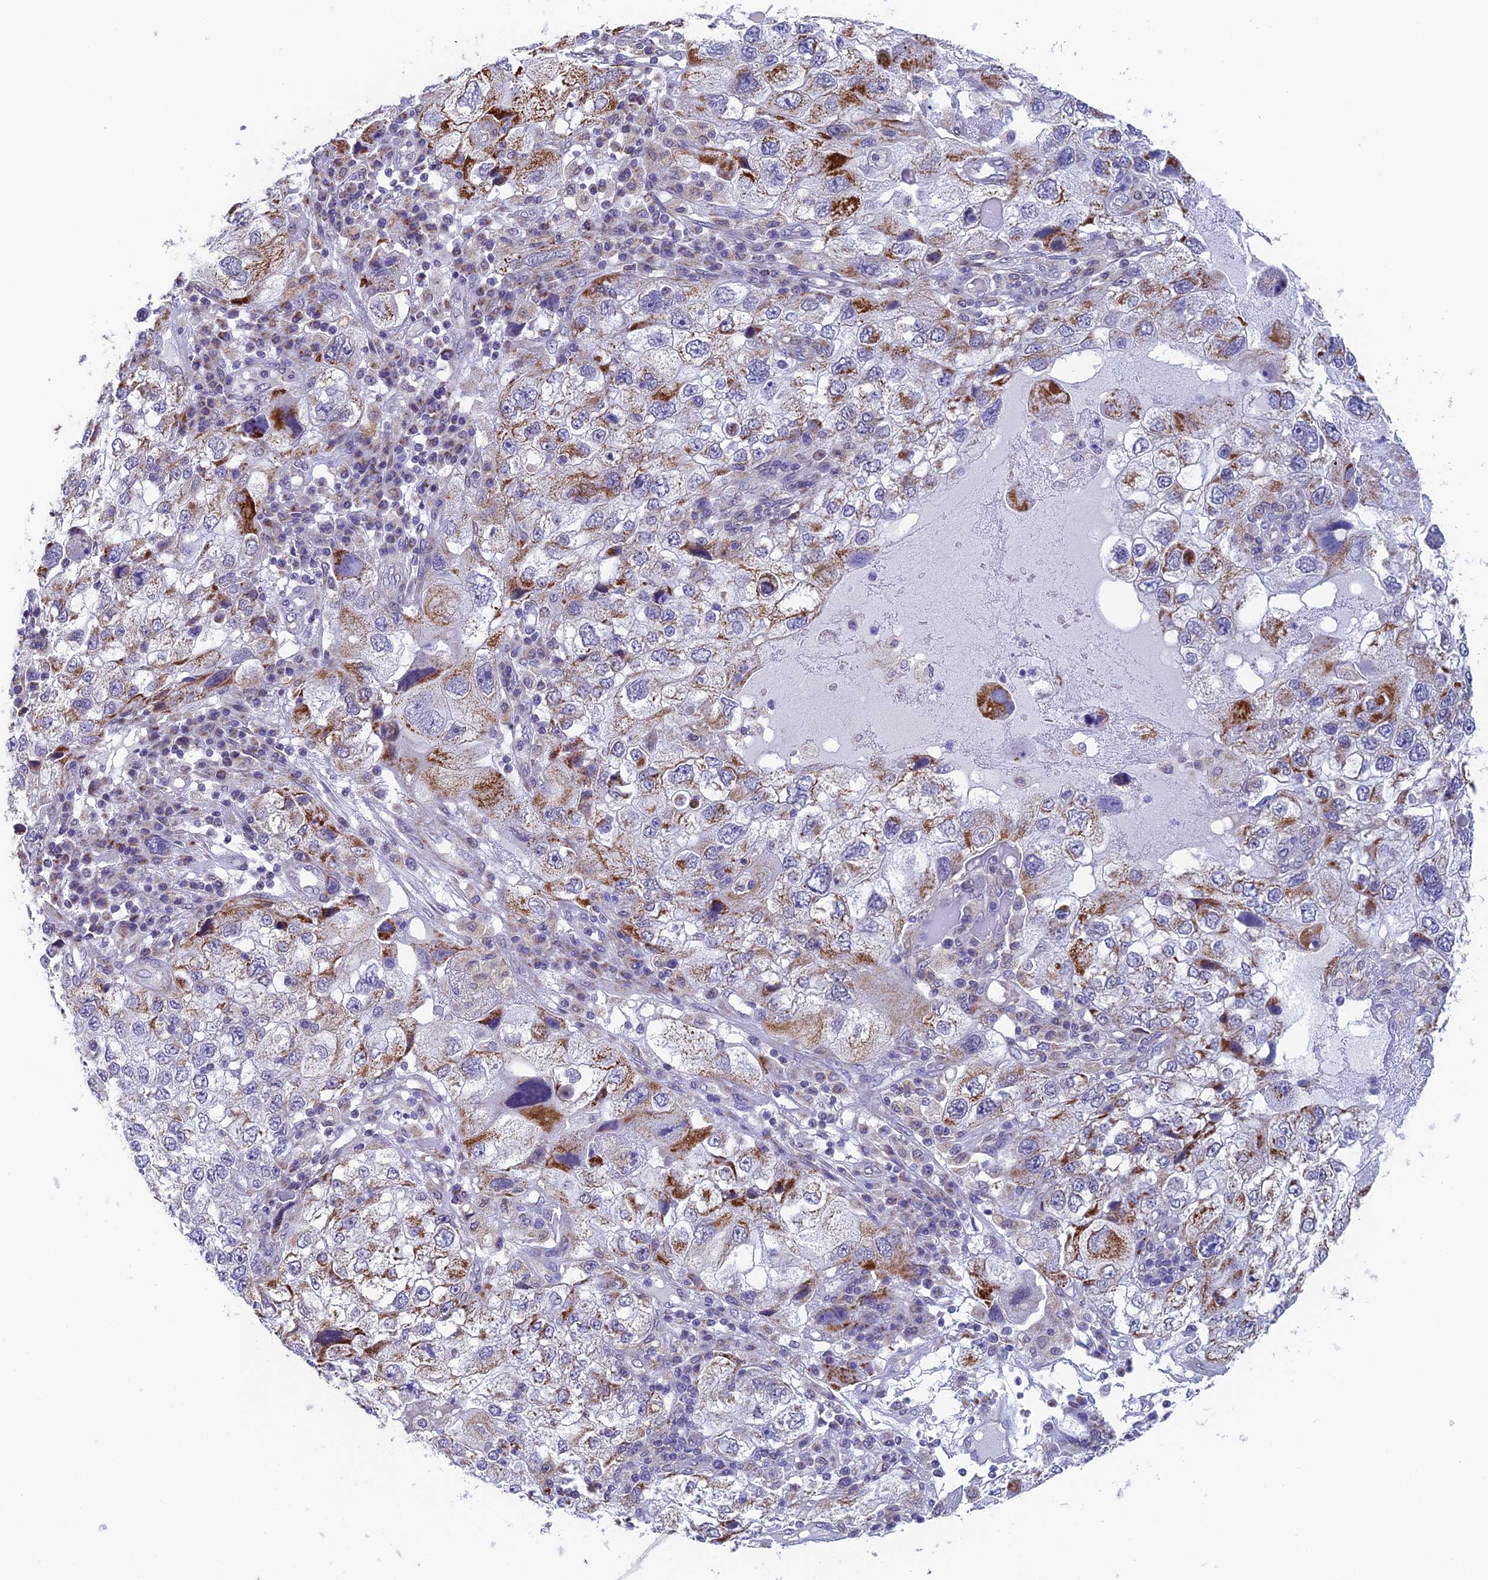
{"staining": {"intensity": "moderate", "quantity": "25%-75%", "location": "cytoplasmic/membranous"}, "tissue": "endometrial cancer", "cell_type": "Tumor cells", "image_type": "cancer", "snomed": [{"axis": "morphology", "description": "Adenocarcinoma, NOS"}, {"axis": "topography", "description": "Endometrium"}], "caption": "Immunohistochemistry (DAB (3,3'-diaminobenzidine)) staining of endometrial adenocarcinoma reveals moderate cytoplasmic/membranous protein staining in about 25%-75% of tumor cells.", "gene": "REXO5", "patient": {"sex": "female", "age": 49}}